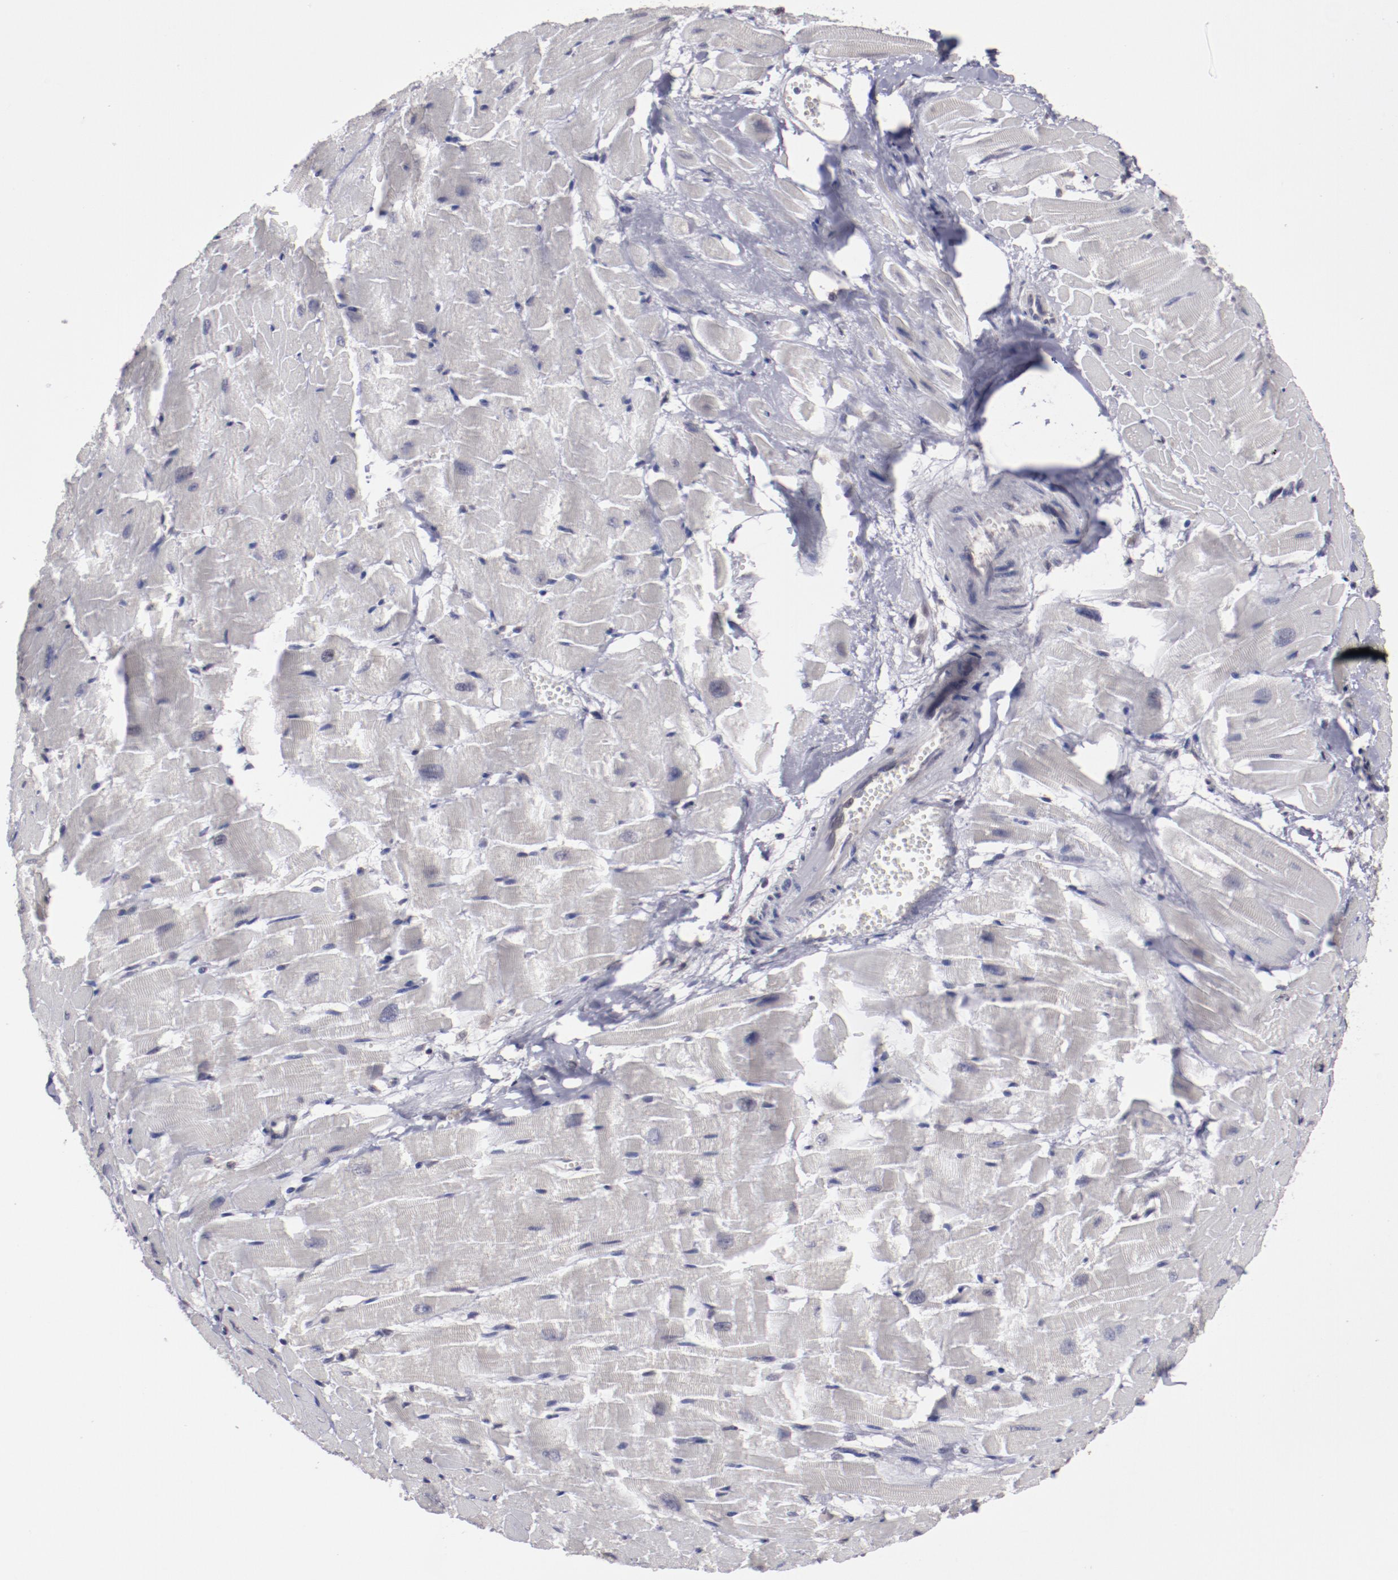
{"staining": {"intensity": "negative", "quantity": "none", "location": "none"}, "tissue": "heart muscle", "cell_type": "Cardiomyocytes", "image_type": "normal", "snomed": [{"axis": "morphology", "description": "Normal tissue, NOS"}, {"axis": "topography", "description": "Heart"}], "caption": "Immunohistochemical staining of unremarkable human heart muscle exhibits no significant staining in cardiomyocytes. The staining was performed using DAB (3,3'-diaminobenzidine) to visualize the protein expression in brown, while the nuclei were stained in blue with hematoxylin (Magnification: 20x).", "gene": "ARNT", "patient": {"sex": "female", "age": 19}}